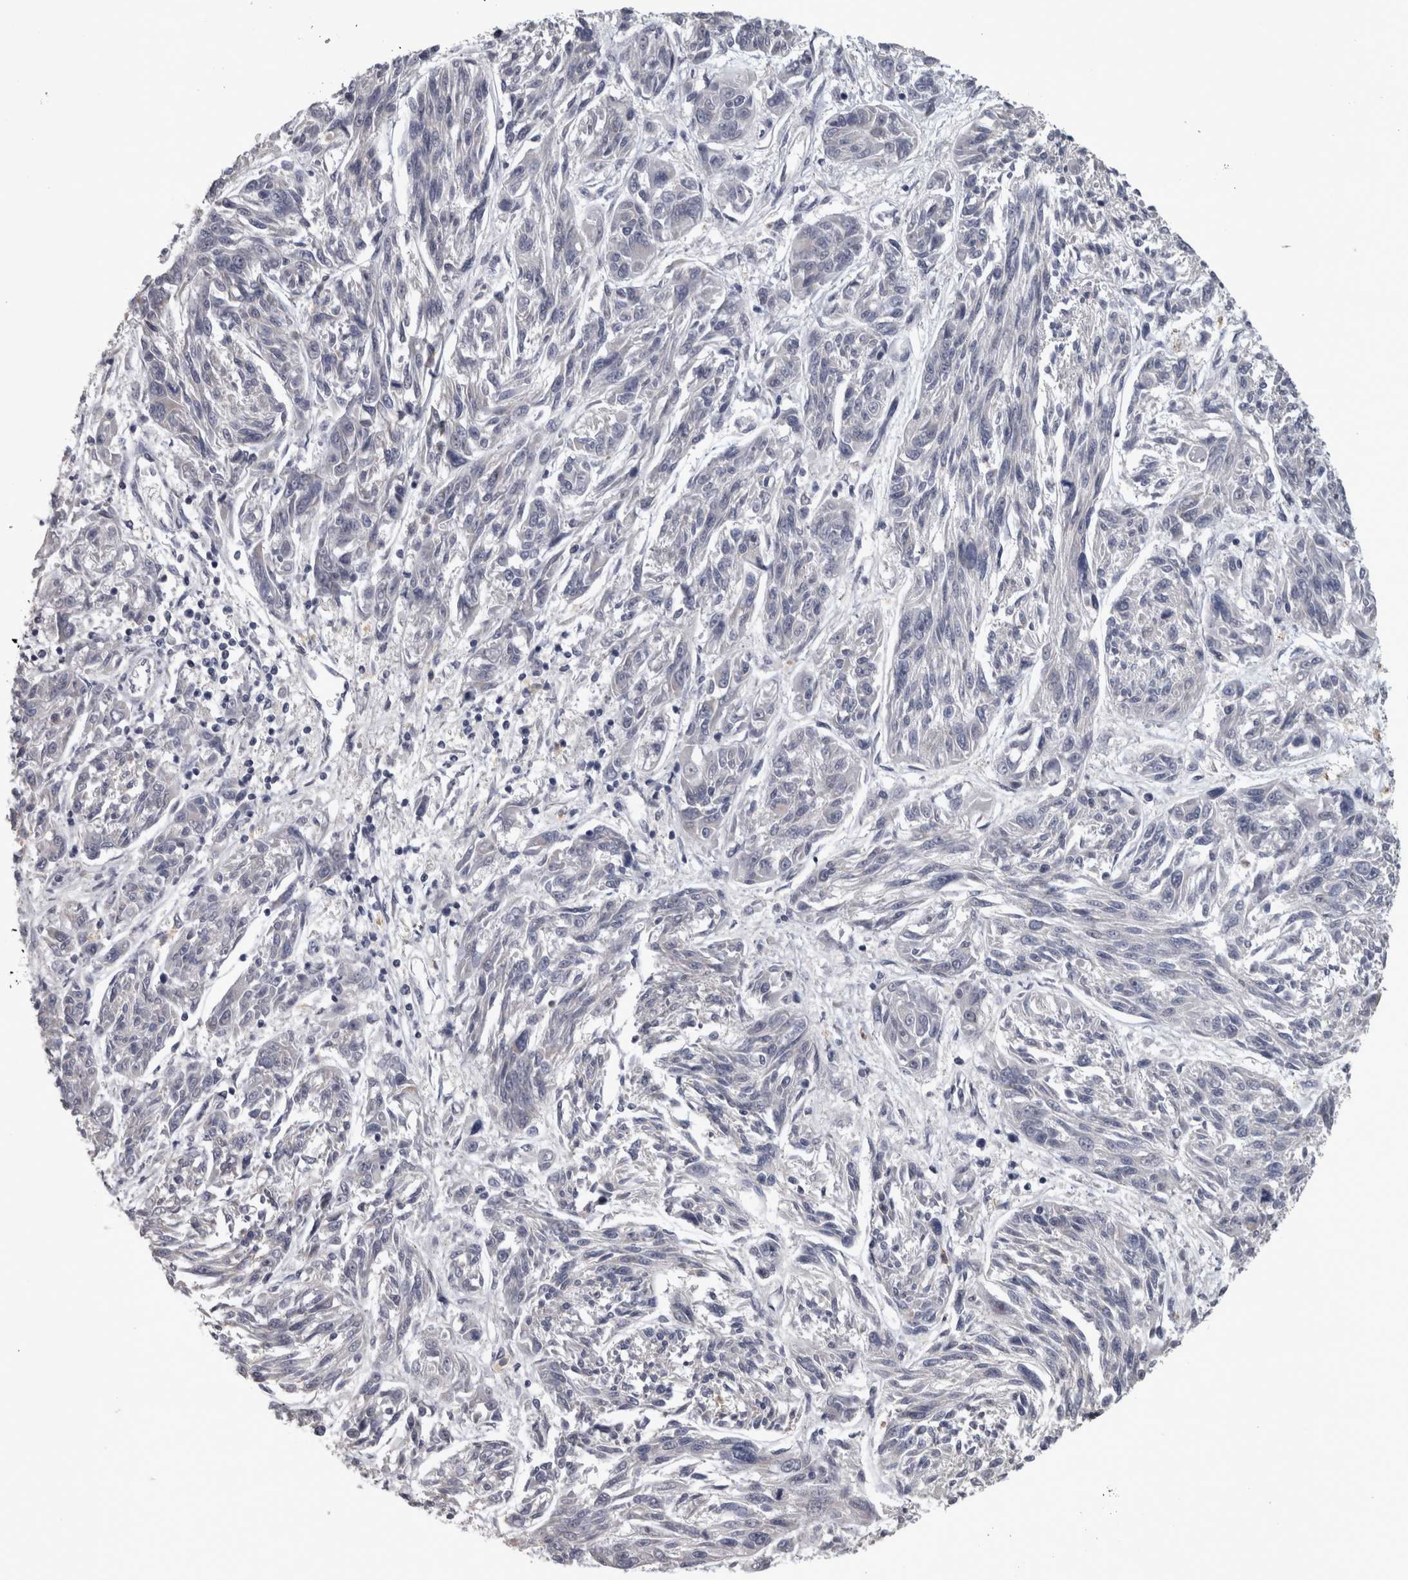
{"staining": {"intensity": "negative", "quantity": "none", "location": "none"}, "tissue": "melanoma", "cell_type": "Tumor cells", "image_type": "cancer", "snomed": [{"axis": "morphology", "description": "Malignant melanoma, NOS"}, {"axis": "topography", "description": "Skin"}], "caption": "An immunohistochemistry micrograph of malignant melanoma is shown. There is no staining in tumor cells of malignant melanoma.", "gene": "DBT", "patient": {"sex": "male", "age": 53}}